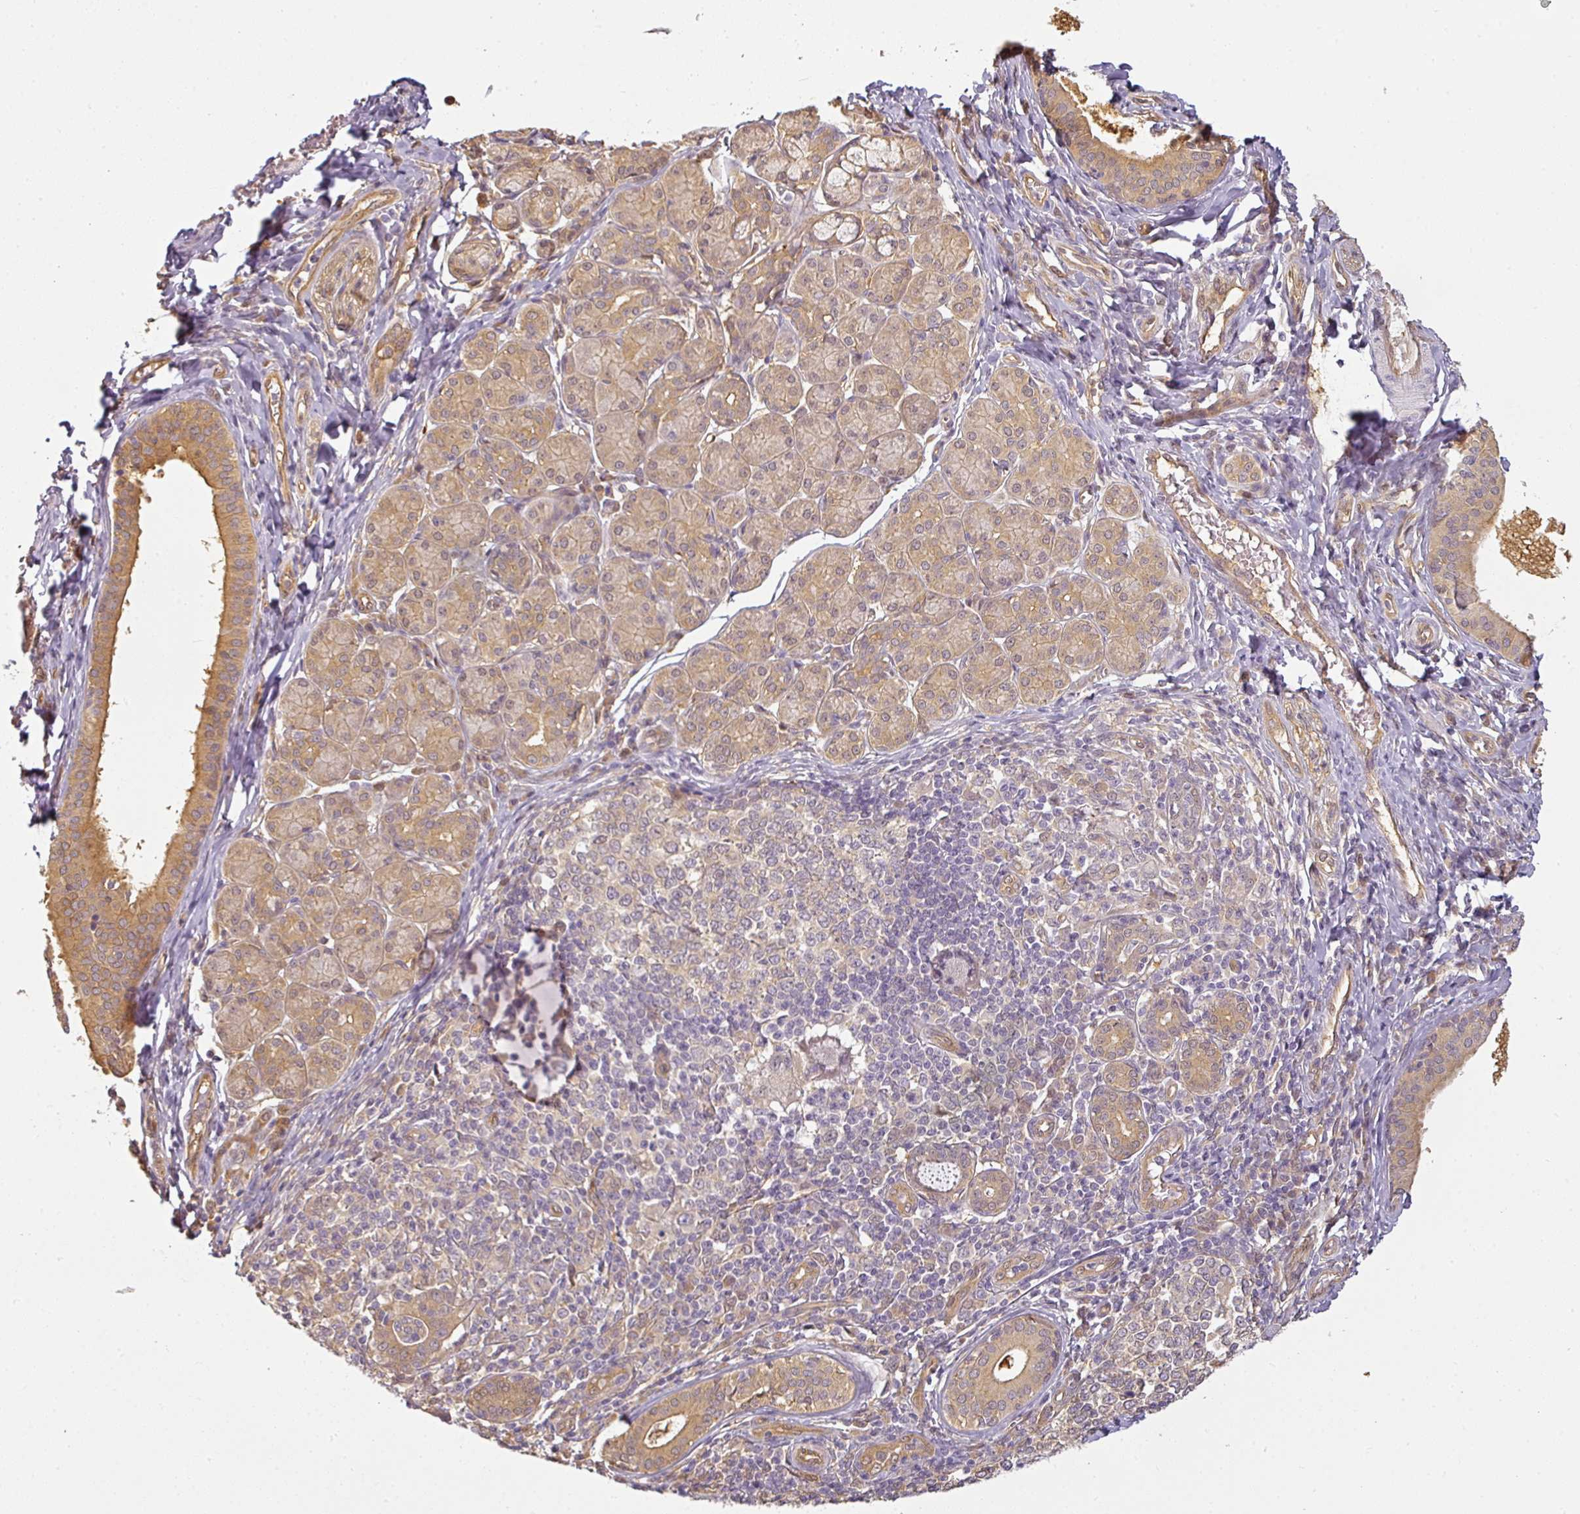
{"staining": {"intensity": "weak", "quantity": "25%-75%", "location": "cytoplasmic/membranous"}, "tissue": "salivary gland", "cell_type": "Glandular cells", "image_type": "normal", "snomed": [{"axis": "morphology", "description": "Normal tissue, NOS"}, {"axis": "morphology", "description": "Inflammation, NOS"}, {"axis": "topography", "description": "Lymph node"}, {"axis": "topography", "description": "Salivary gland"}], "caption": "Immunohistochemistry (IHC) histopathology image of unremarkable salivary gland: salivary gland stained using immunohistochemistry demonstrates low levels of weak protein expression localized specifically in the cytoplasmic/membranous of glandular cells, appearing as a cytoplasmic/membranous brown color.", "gene": "ANKRD18A", "patient": {"sex": "male", "age": 3}}